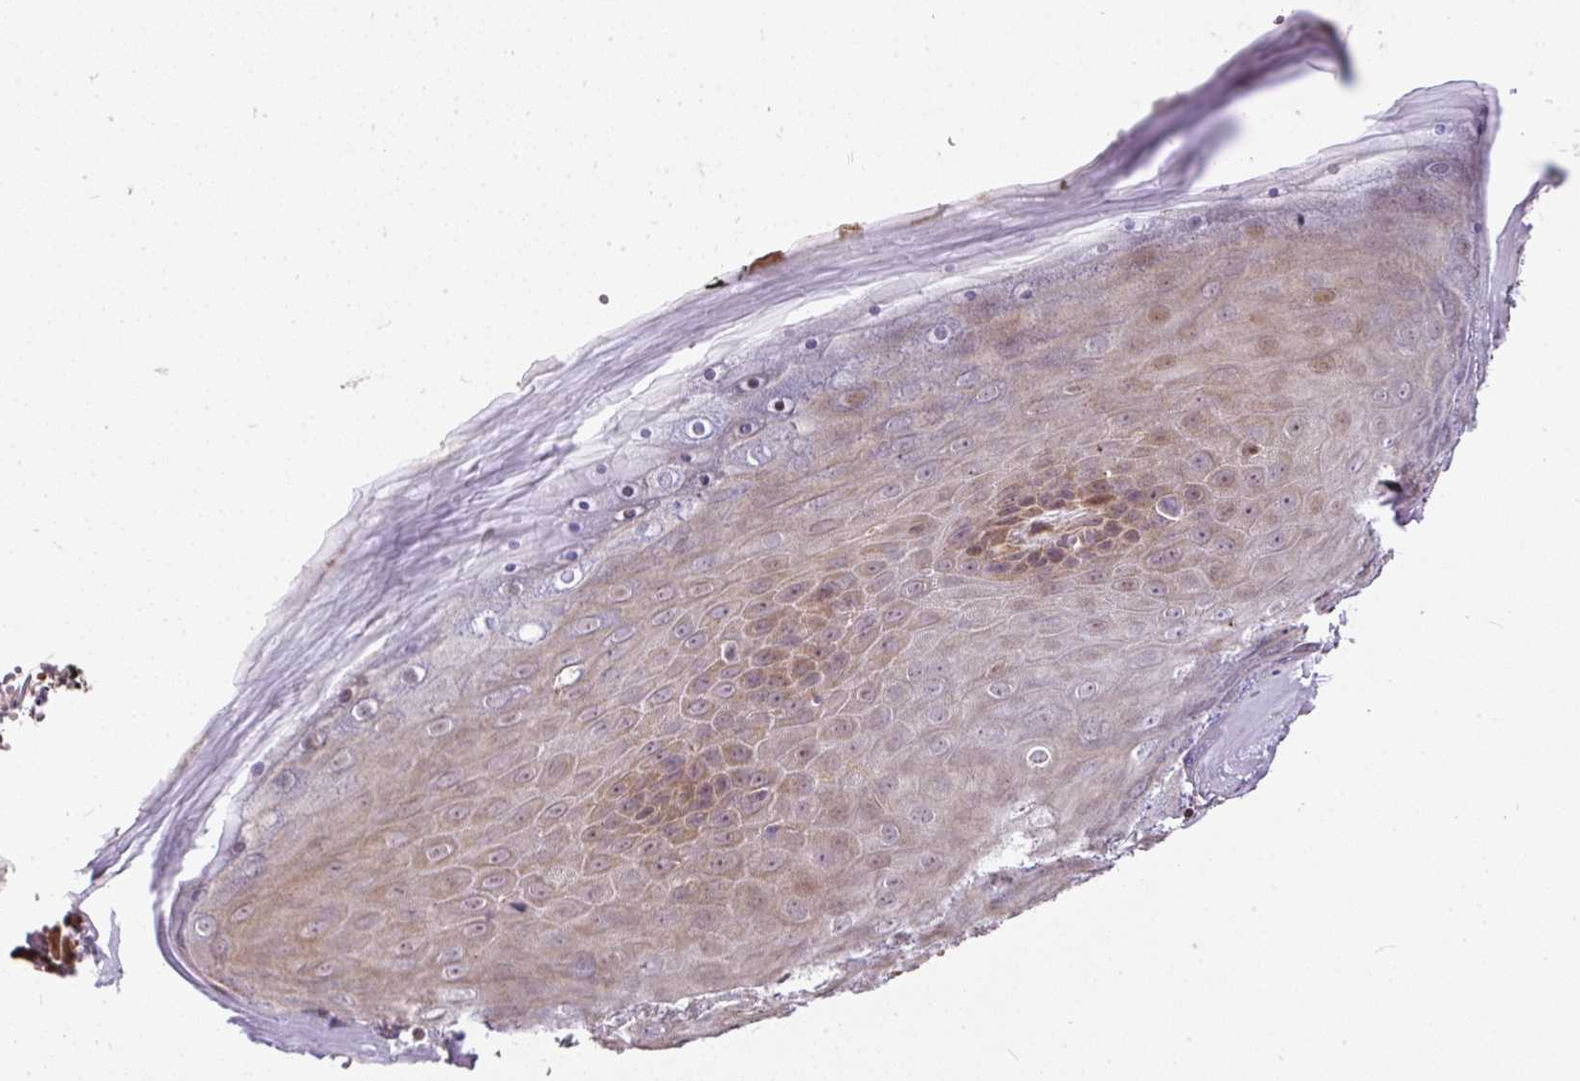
{"staining": {"intensity": "moderate", "quantity": "25%-75%", "location": "cytoplasmic/membranous"}, "tissue": "skin", "cell_type": "Epidermal cells", "image_type": "normal", "snomed": [{"axis": "morphology", "description": "Normal tissue, NOS"}, {"axis": "topography", "description": "Anal"}, {"axis": "topography", "description": "Peripheral nerve tissue"}], "caption": "Skin was stained to show a protein in brown. There is medium levels of moderate cytoplasmic/membranous staining in about 25%-75% of epidermal cells.", "gene": "PUS7L", "patient": {"sex": "male", "age": 53}}